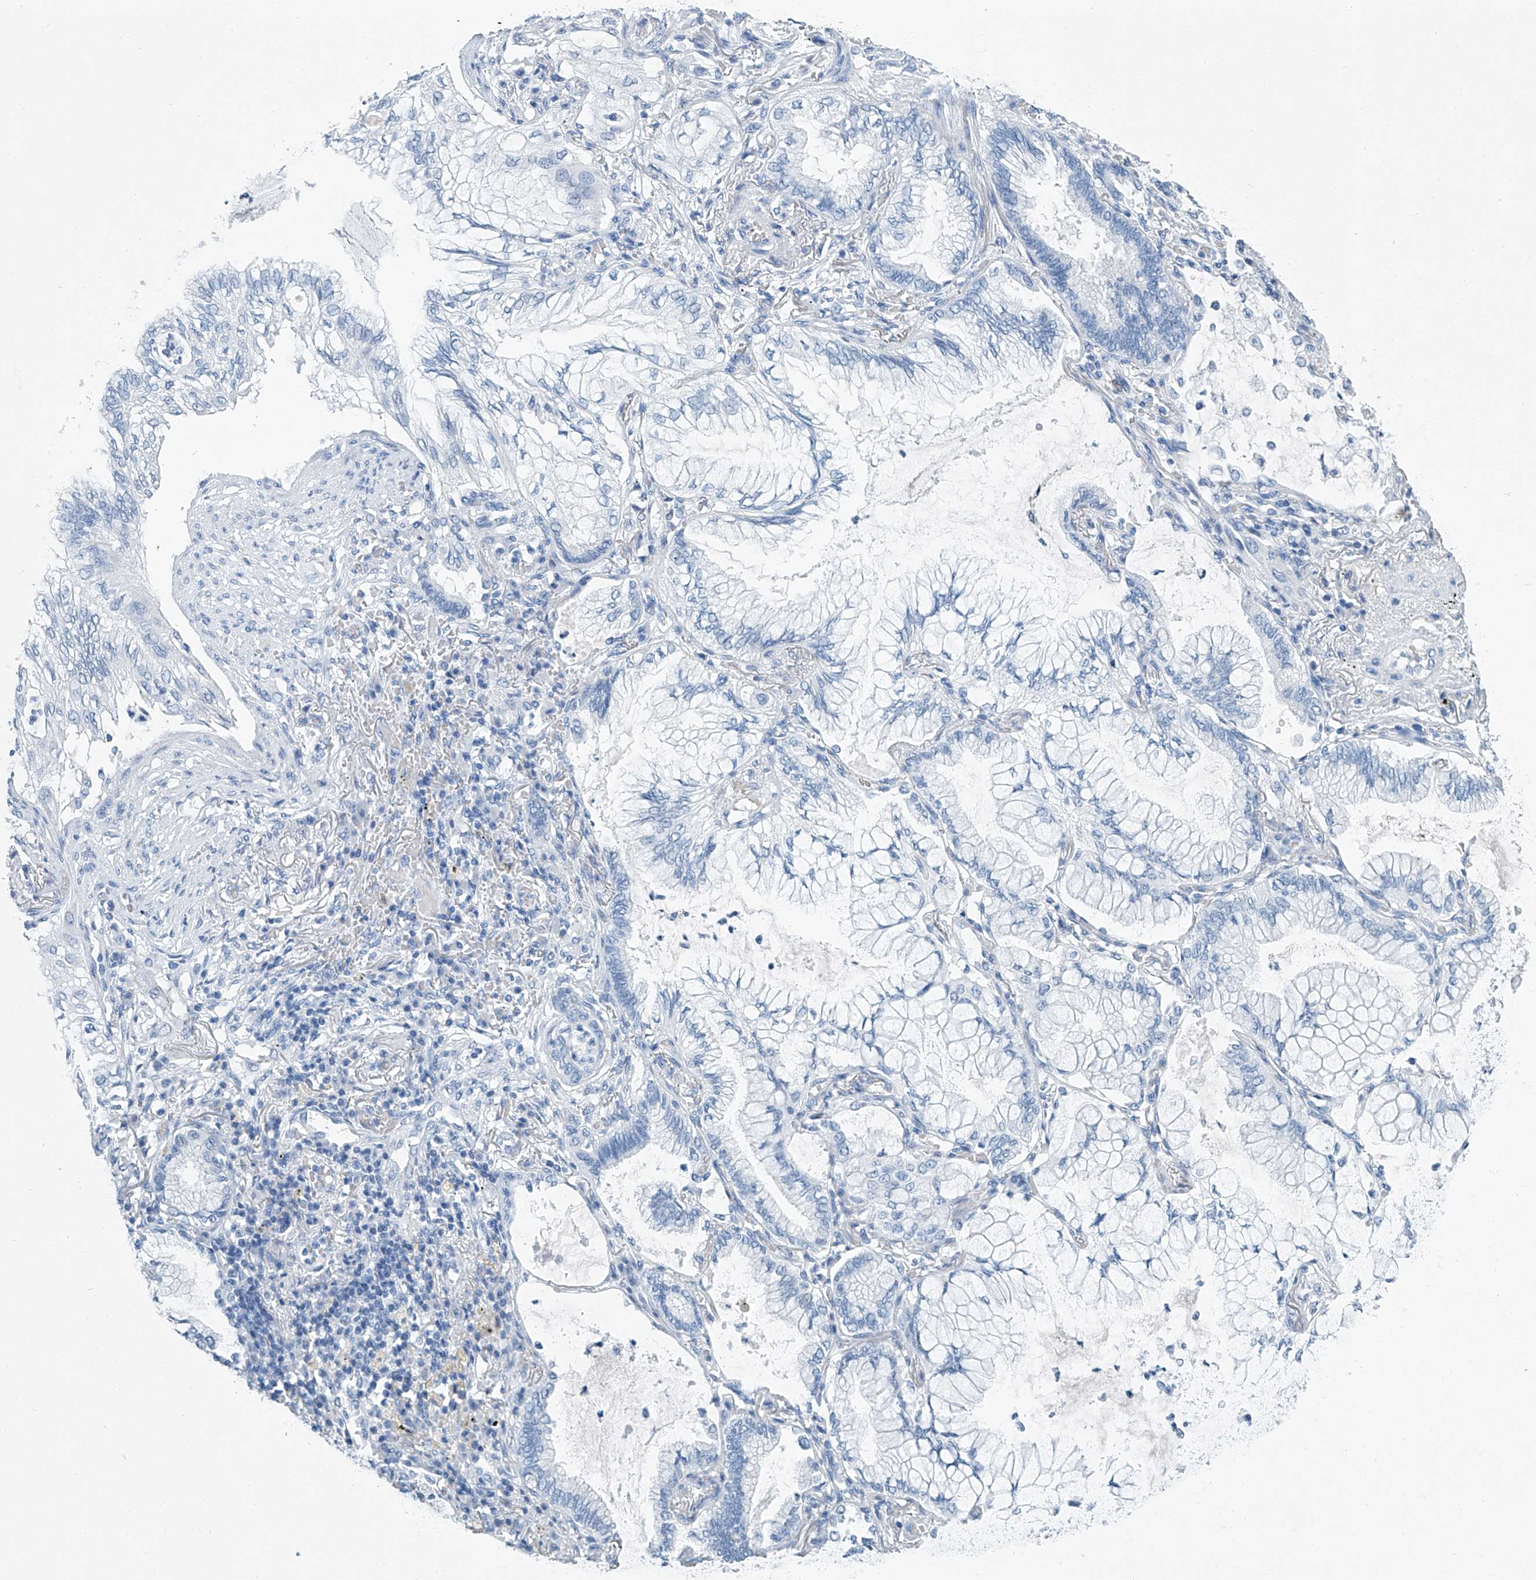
{"staining": {"intensity": "negative", "quantity": "none", "location": "none"}, "tissue": "lung cancer", "cell_type": "Tumor cells", "image_type": "cancer", "snomed": [{"axis": "morphology", "description": "Adenocarcinoma, NOS"}, {"axis": "topography", "description": "Lung"}], "caption": "Human lung cancer (adenocarcinoma) stained for a protein using IHC demonstrates no staining in tumor cells.", "gene": "CYP2A7", "patient": {"sex": "female", "age": 70}}